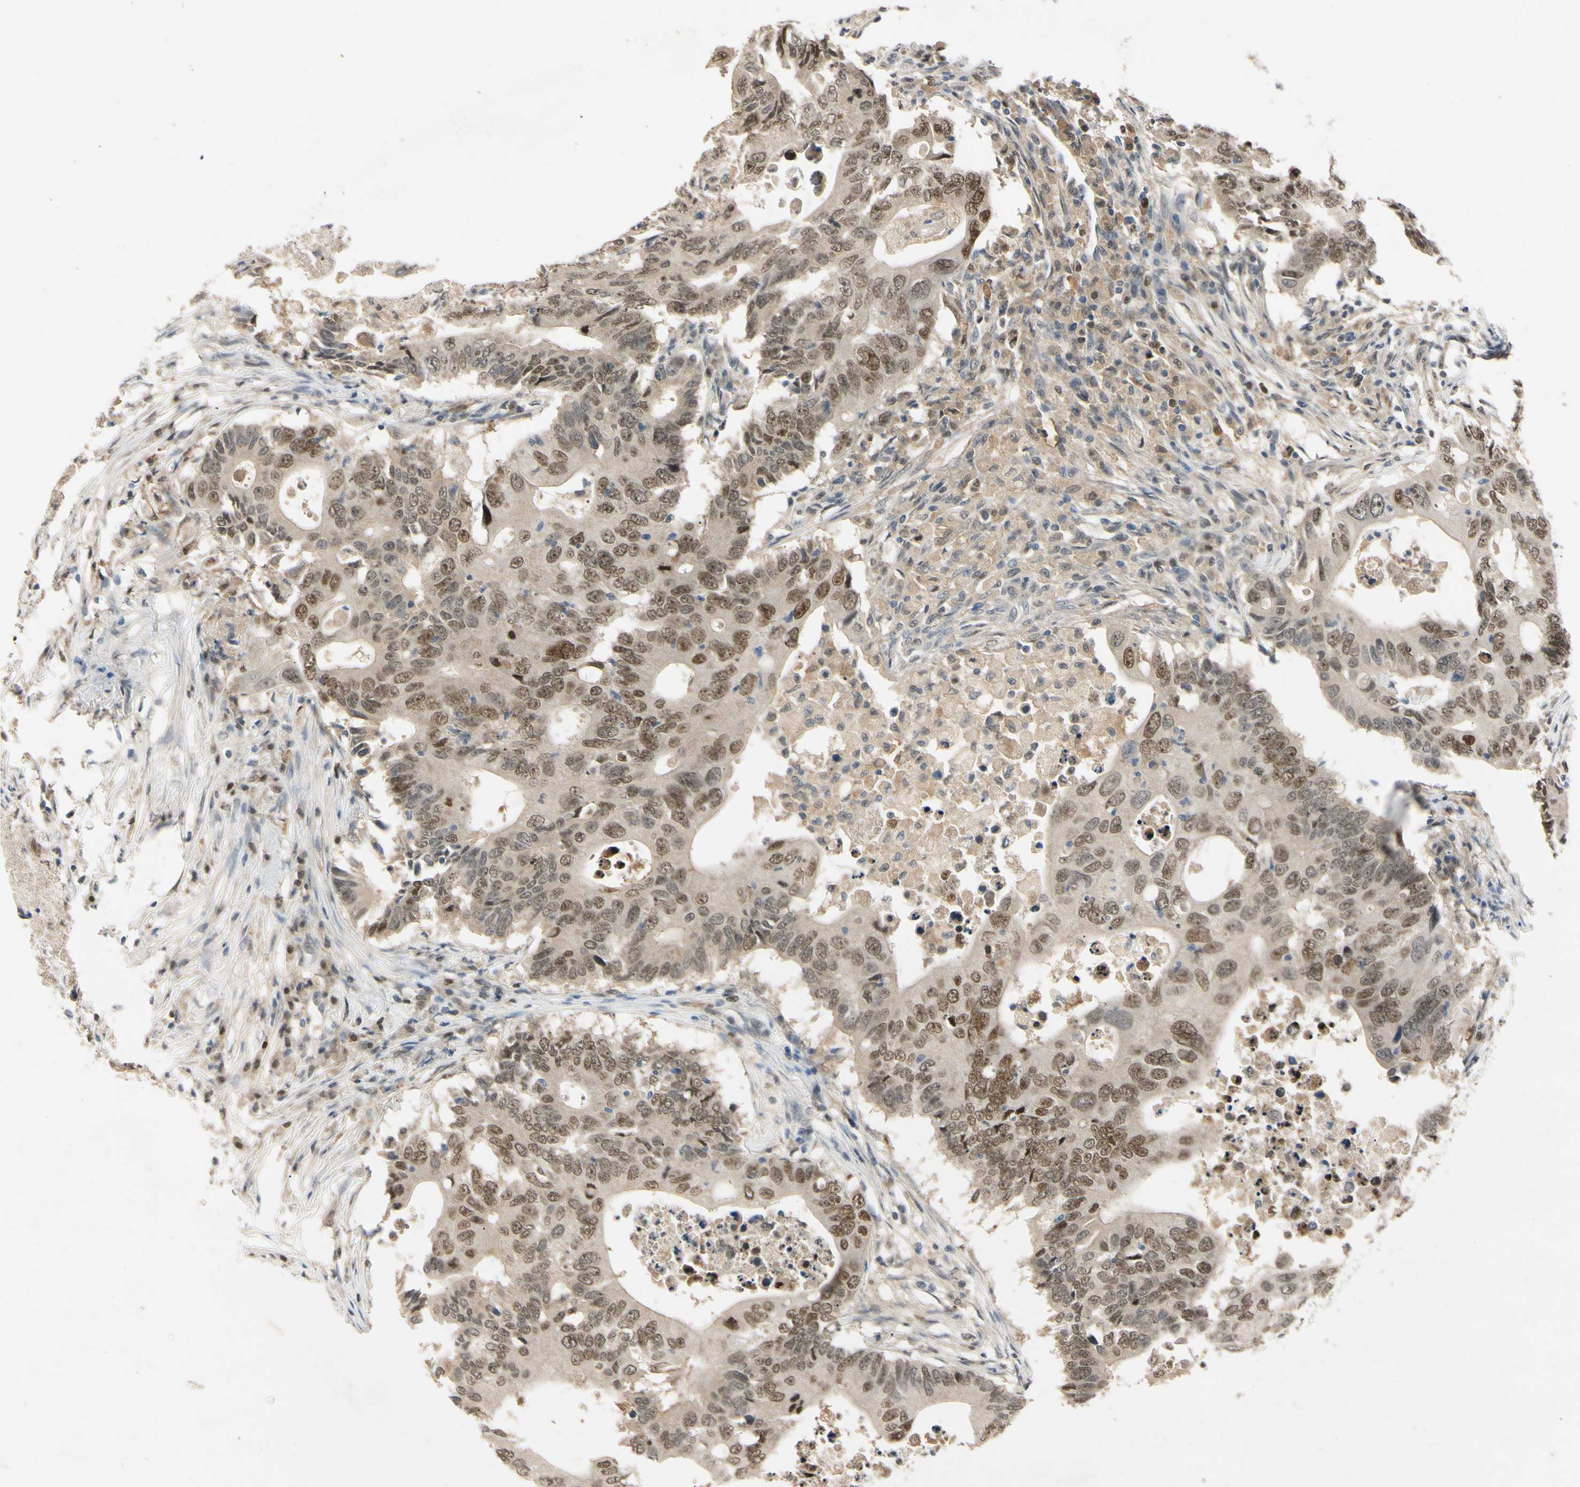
{"staining": {"intensity": "strong", "quantity": ">75%", "location": "cytoplasmic/membranous,nuclear"}, "tissue": "colorectal cancer", "cell_type": "Tumor cells", "image_type": "cancer", "snomed": [{"axis": "morphology", "description": "Adenocarcinoma, NOS"}, {"axis": "topography", "description": "Colon"}], "caption": "Immunohistochemistry photomicrograph of neoplastic tissue: adenocarcinoma (colorectal) stained using immunohistochemistry demonstrates high levels of strong protein expression localized specifically in the cytoplasmic/membranous and nuclear of tumor cells, appearing as a cytoplasmic/membranous and nuclear brown color.", "gene": "RIOX2", "patient": {"sex": "male", "age": 71}}